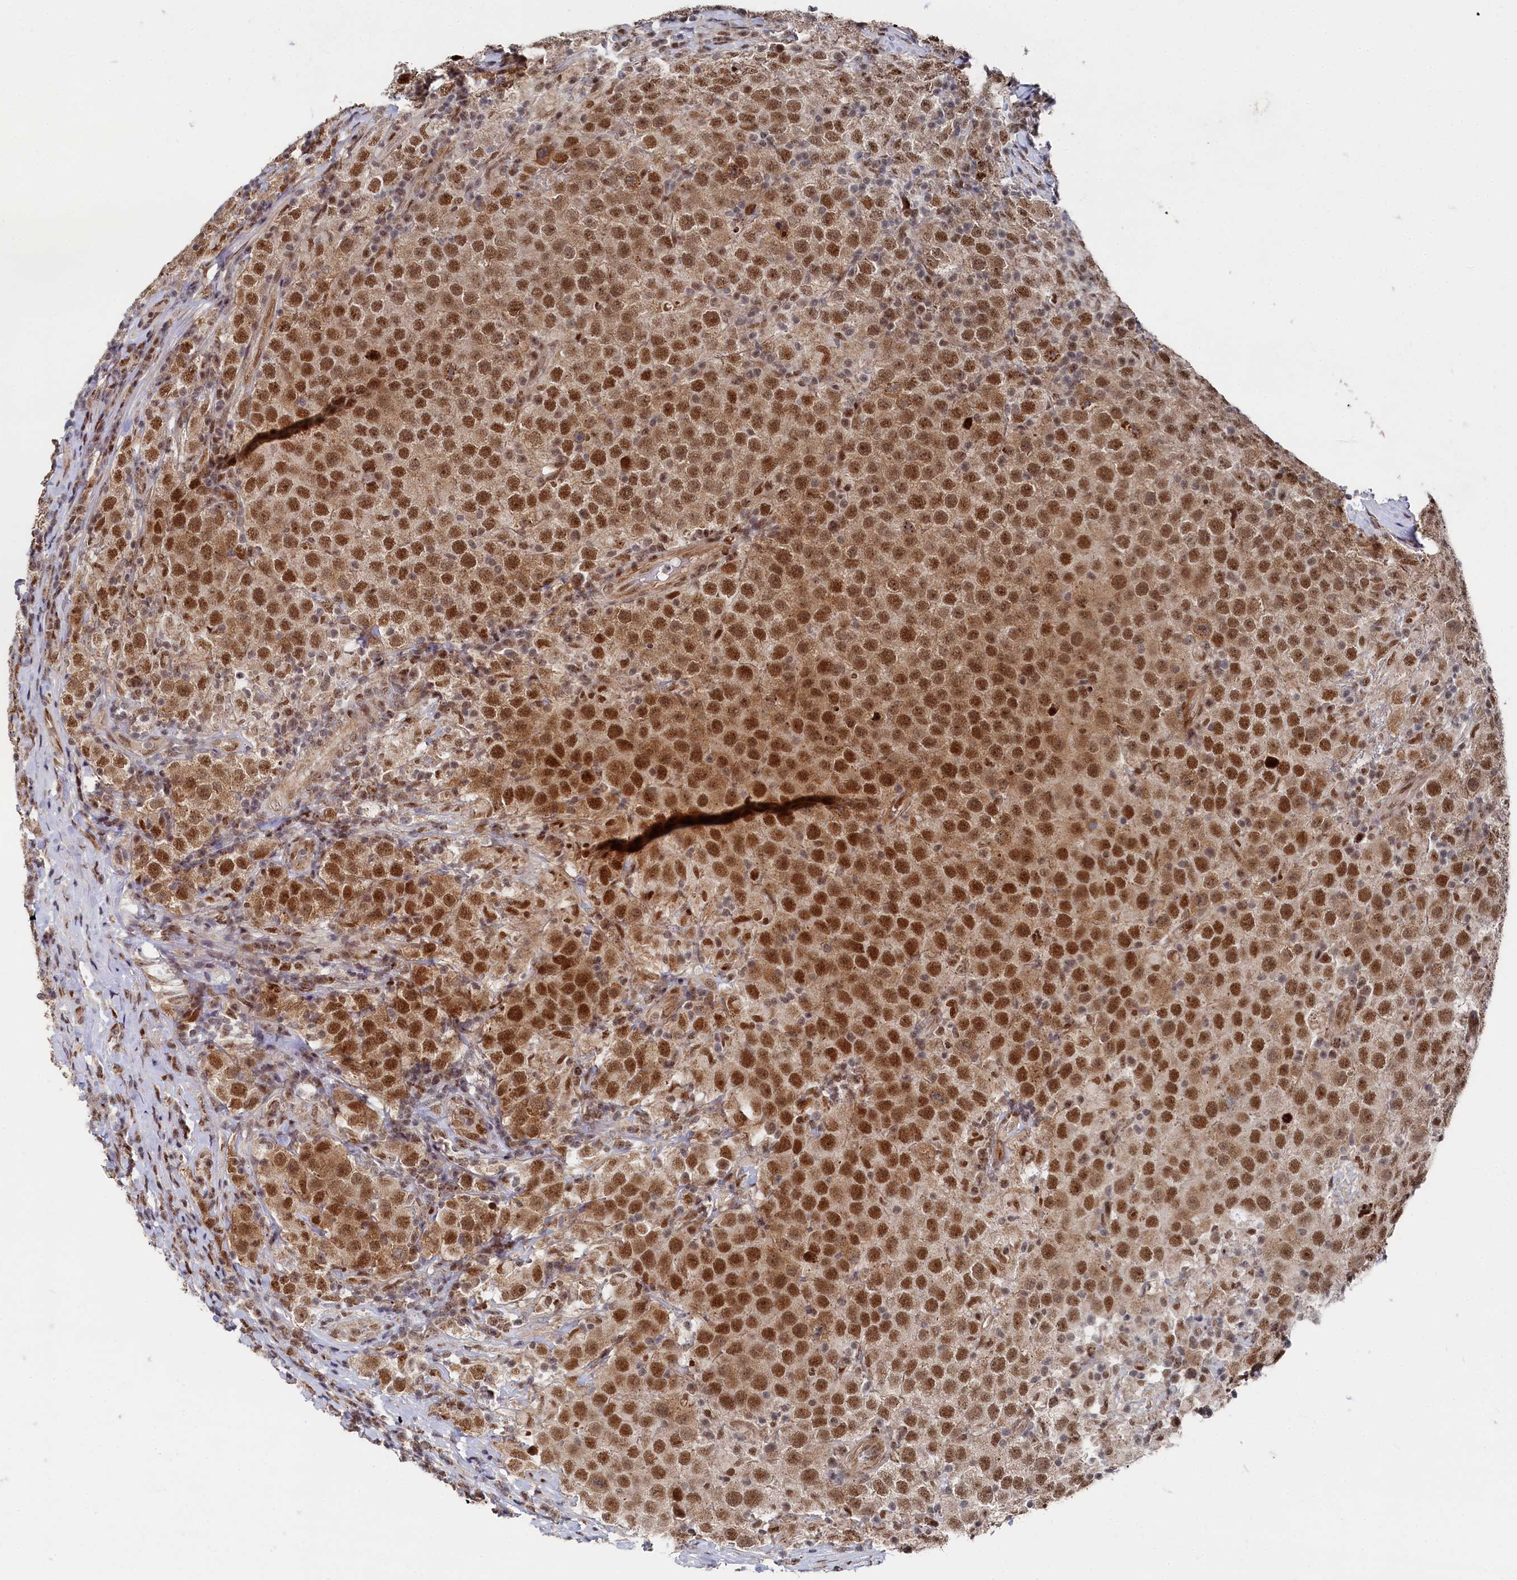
{"staining": {"intensity": "strong", "quantity": ">75%", "location": "cytoplasmic/membranous,nuclear"}, "tissue": "testis cancer", "cell_type": "Tumor cells", "image_type": "cancer", "snomed": [{"axis": "morphology", "description": "Normal tissue, NOS"}, {"axis": "morphology", "description": "Urothelial carcinoma, High grade"}, {"axis": "morphology", "description": "Seminoma, NOS"}, {"axis": "morphology", "description": "Carcinoma, Embryonal, NOS"}, {"axis": "topography", "description": "Urinary bladder"}, {"axis": "topography", "description": "Testis"}], "caption": "A brown stain shows strong cytoplasmic/membranous and nuclear expression of a protein in human seminoma (testis) tumor cells.", "gene": "BUB3", "patient": {"sex": "male", "age": 41}}